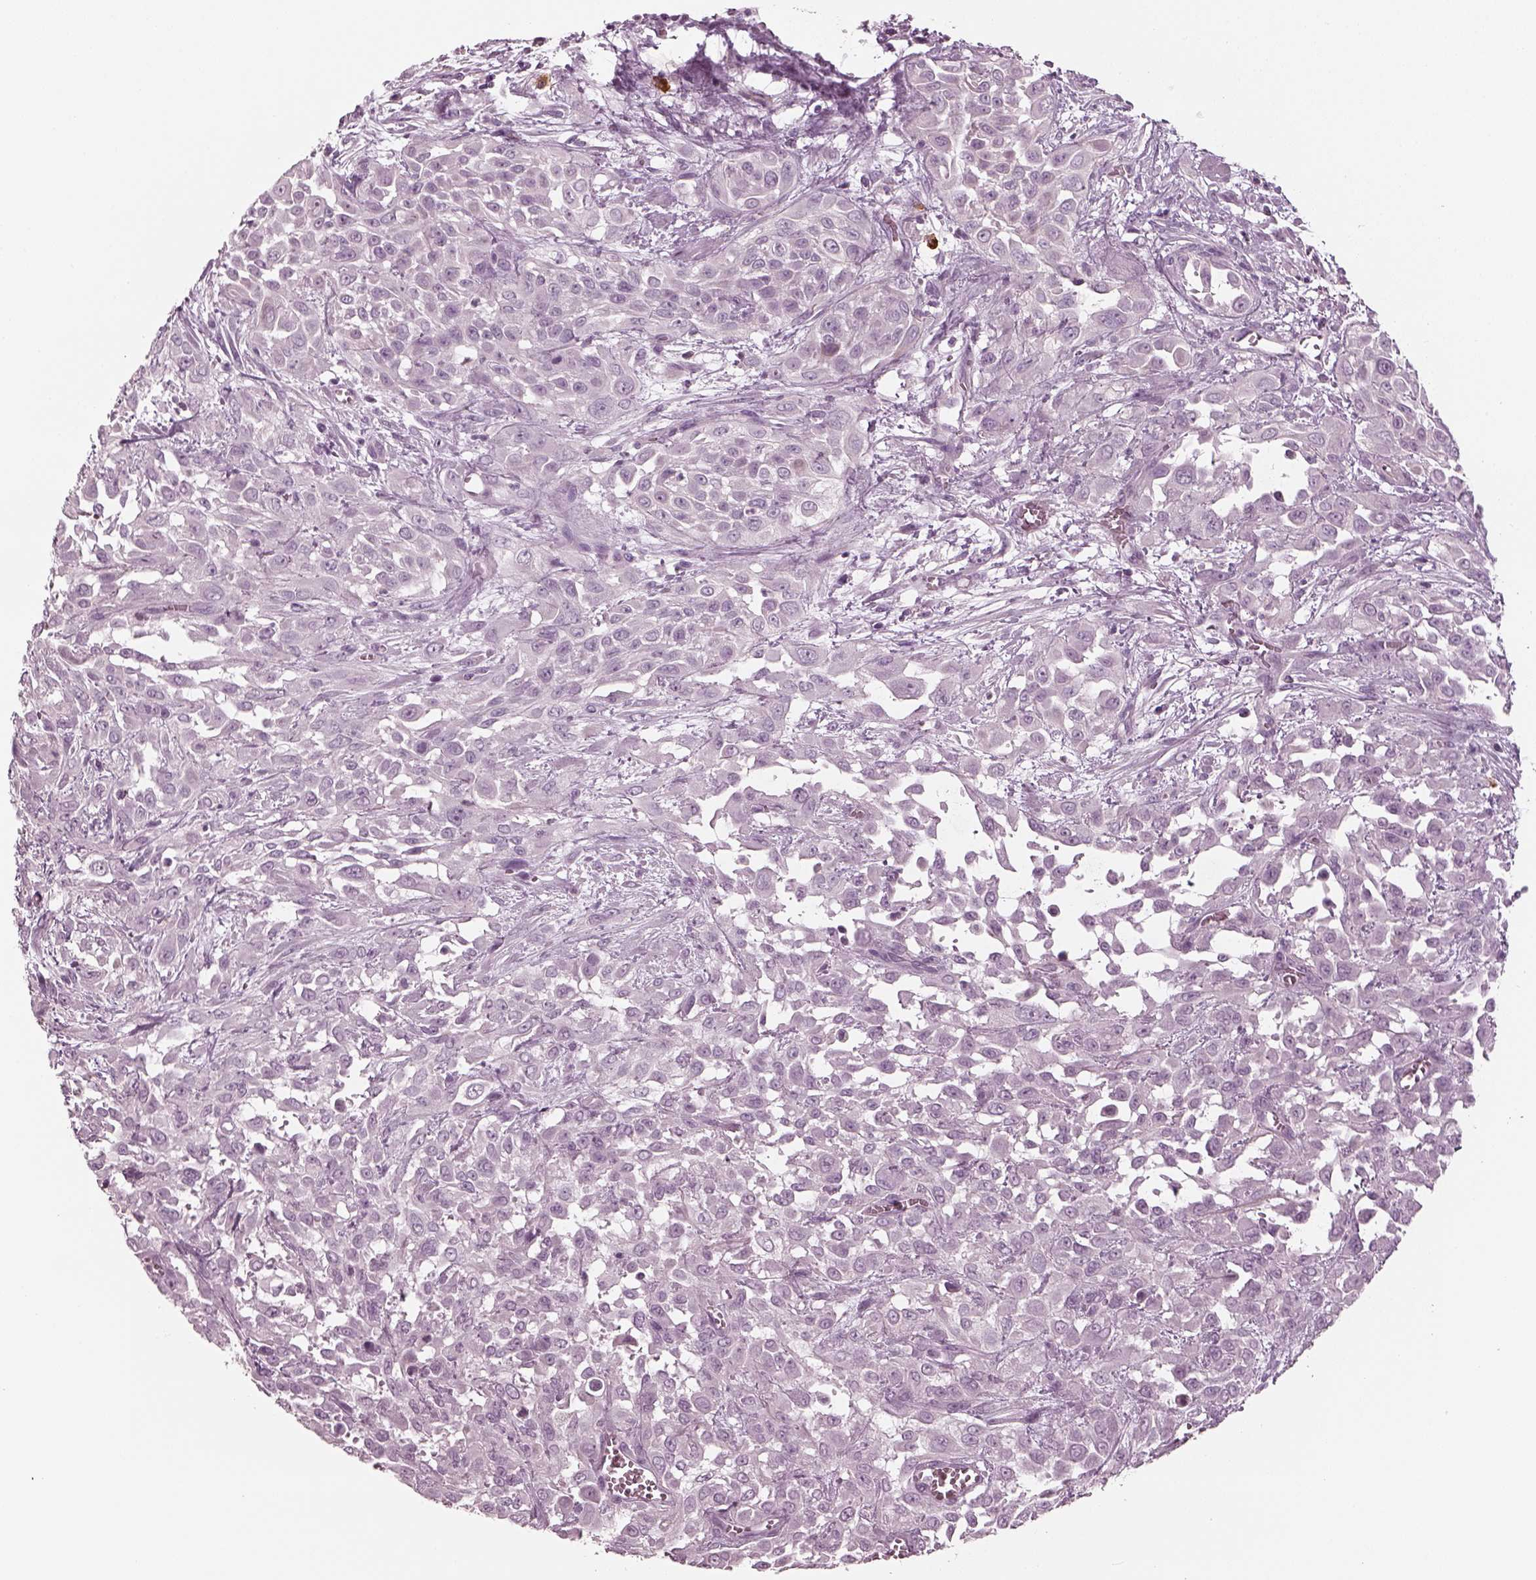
{"staining": {"intensity": "negative", "quantity": "none", "location": "none"}, "tissue": "urothelial cancer", "cell_type": "Tumor cells", "image_type": "cancer", "snomed": [{"axis": "morphology", "description": "Urothelial carcinoma, High grade"}, {"axis": "topography", "description": "Urinary bladder"}], "caption": "Immunohistochemical staining of human high-grade urothelial carcinoma shows no significant staining in tumor cells. (Brightfield microscopy of DAB (3,3'-diaminobenzidine) immunohistochemistry at high magnification).", "gene": "CNTN1", "patient": {"sex": "male", "age": 57}}